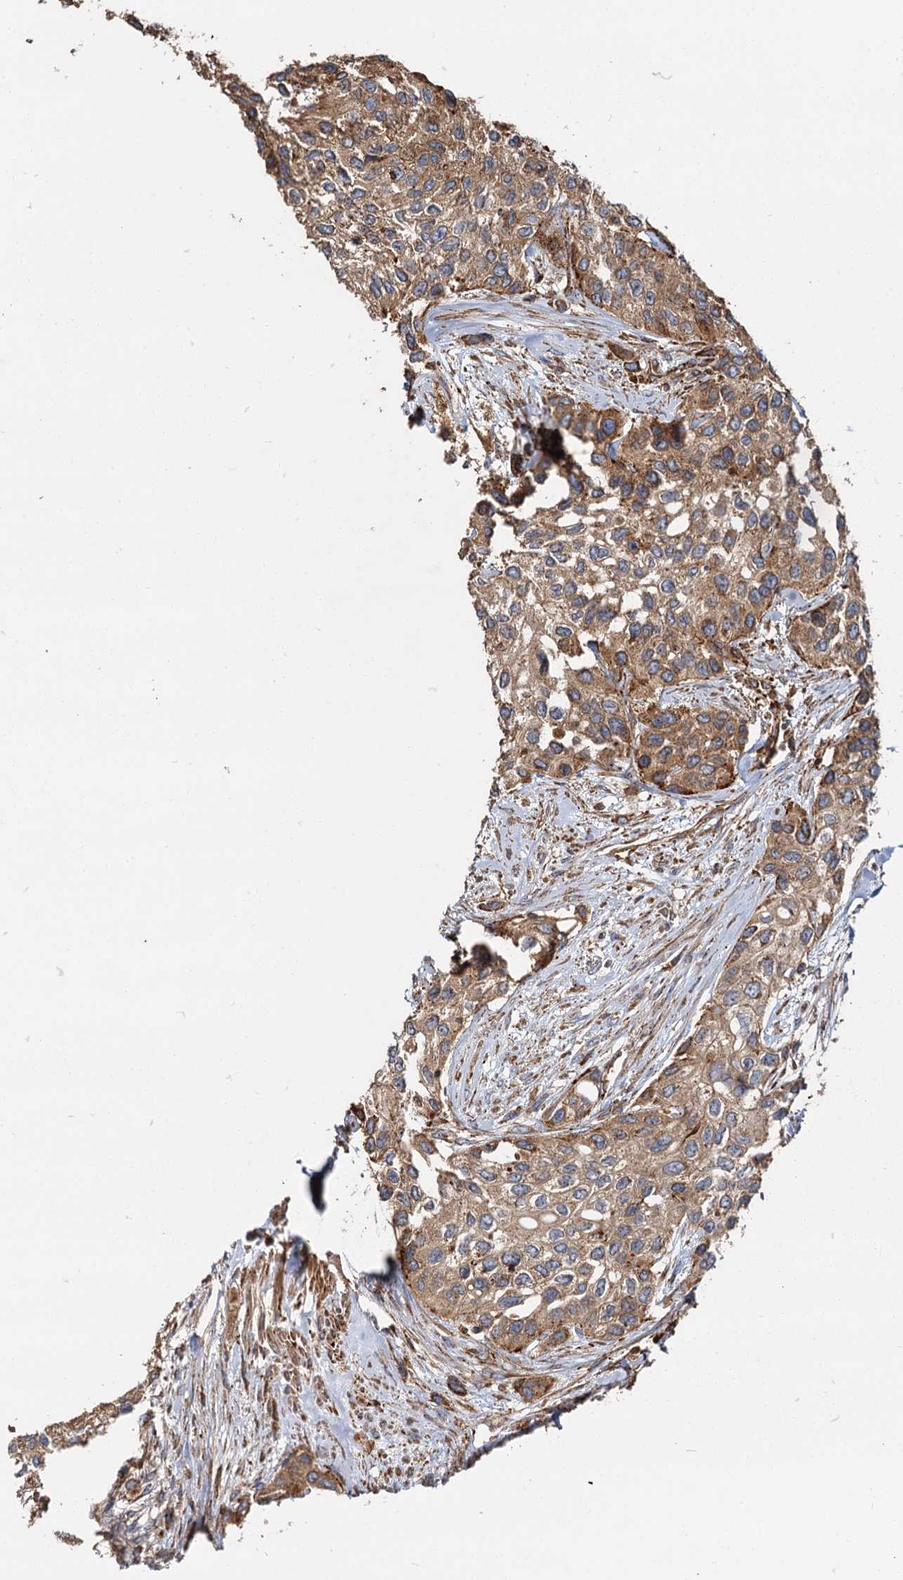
{"staining": {"intensity": "moderate", "quantity": ">75%", "location": "cytoplasmic/membranous"}, "tissue": "urothelial cancer", "cell_type": "Tumor cells", "image_type": "cancer", "snomed": [{"axis": "morphology", "description": "Normal tissue, NOS"}, {"axis": "morphology", "description": "Urothelial carcinoma, High grade"}, {"axis": "topography", "description": "Vascular tissue"}, {"axis": "topography", "description": "Urinary bladder"}], "caption": "A medium amount of moderate cytoplasmic/membranous positivity is appreciated in approximately >75% of tumor cells in high-grade urothelial carcinoma tissue. Using DAB (brown) and hematoxylin (blue) stains, captured at high magnification using brightfield microscopy.", "gene": "WDR73", "patient": {"sex": "female", "age": 56}}